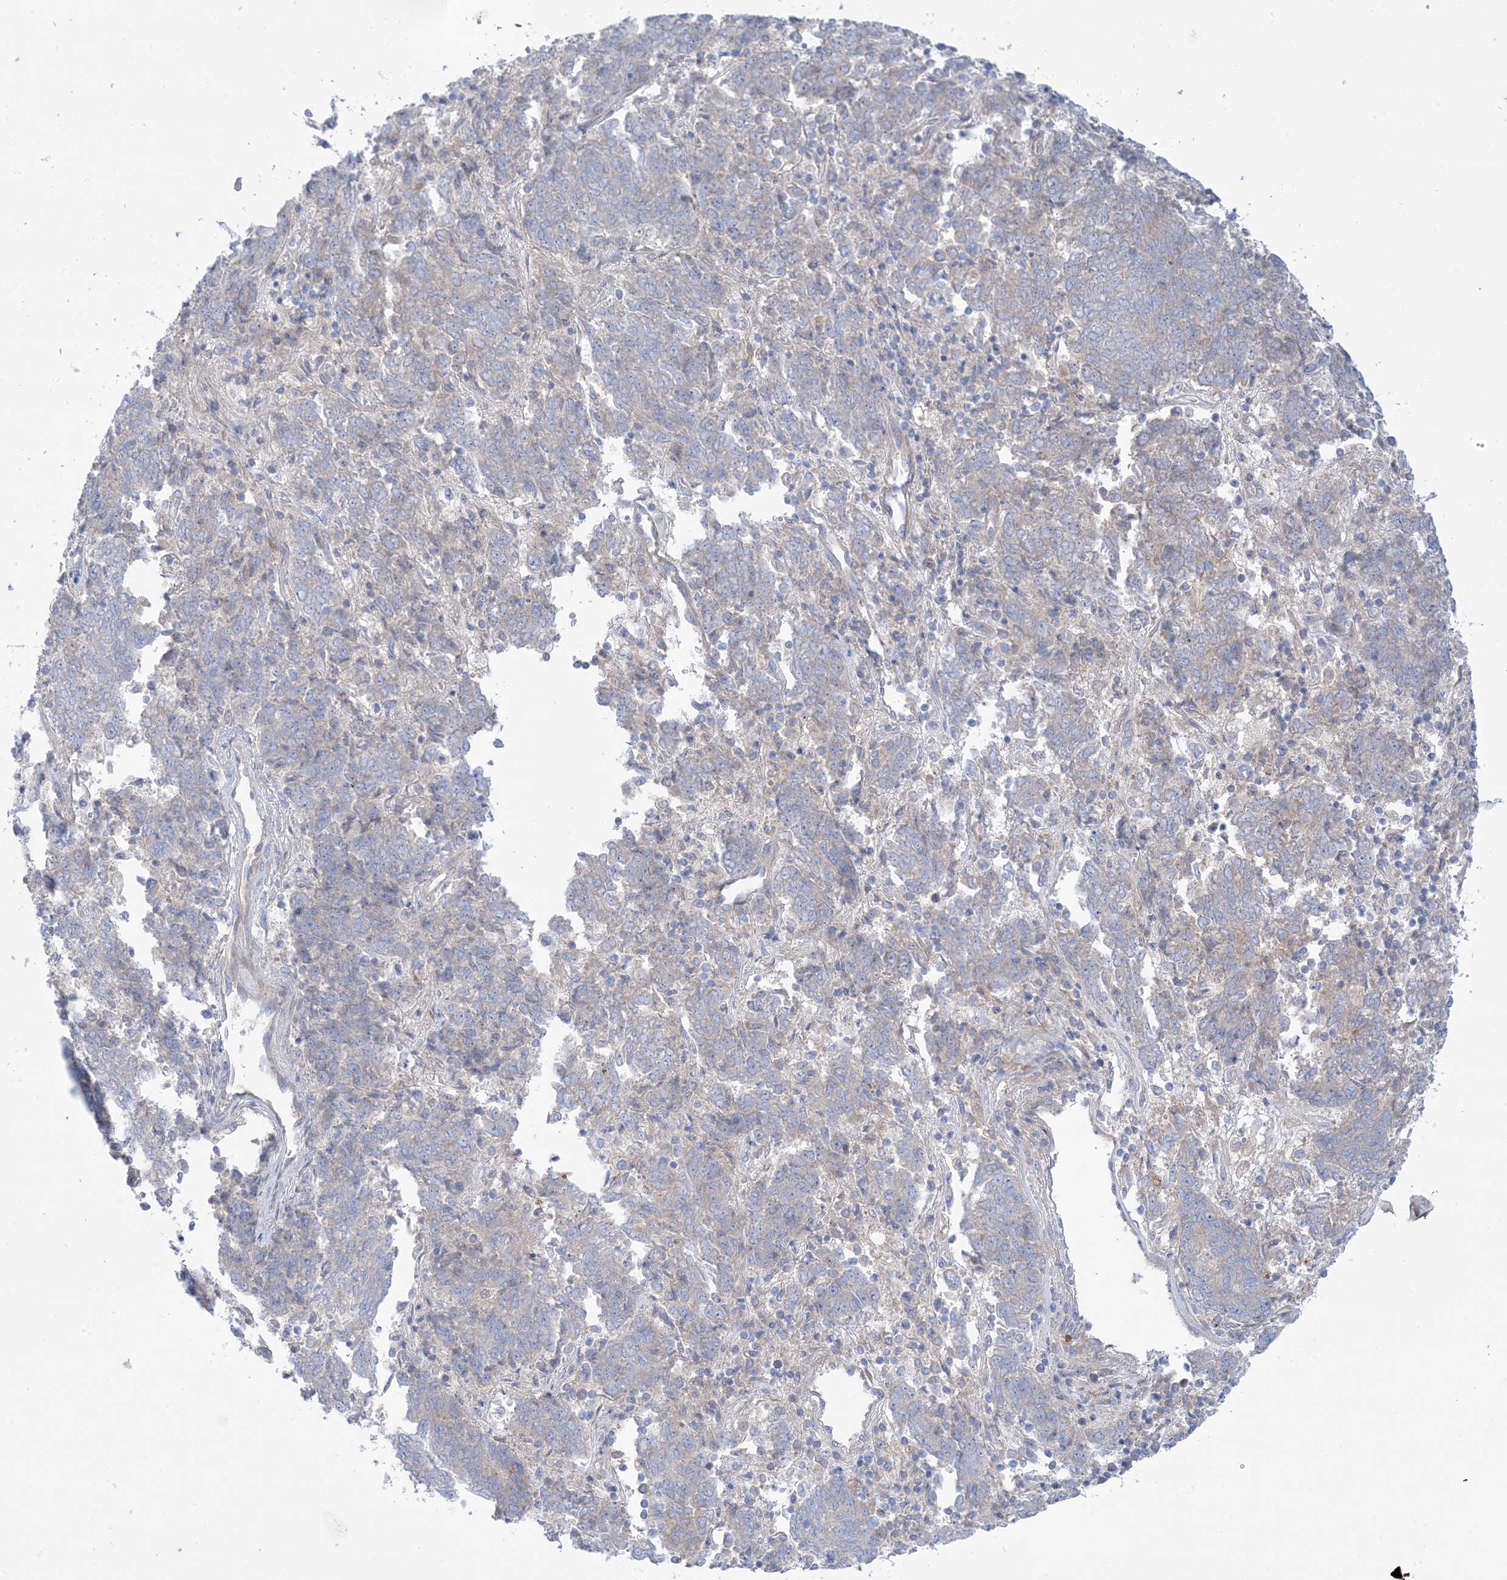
{"staining": {"intensity": "negative", "quantity": "none", "location": "none"}, "tissue": "endometrial cancer", "cell_type": "Tumor cells", "image_type": "cancer", "snomed": [{"axis": "morphology", "description": "Adenocarcinoma, NOS"}, {"axis": "topography", "description": "Endometrium"}], "caption": "Protein analysis of endometrial cancer displays no significant staining in tumor cells. (DAB IHC with hematoxylin counter stain).", "gene": "ATP11C", "patient": {"sex": "female", "age": 80}}